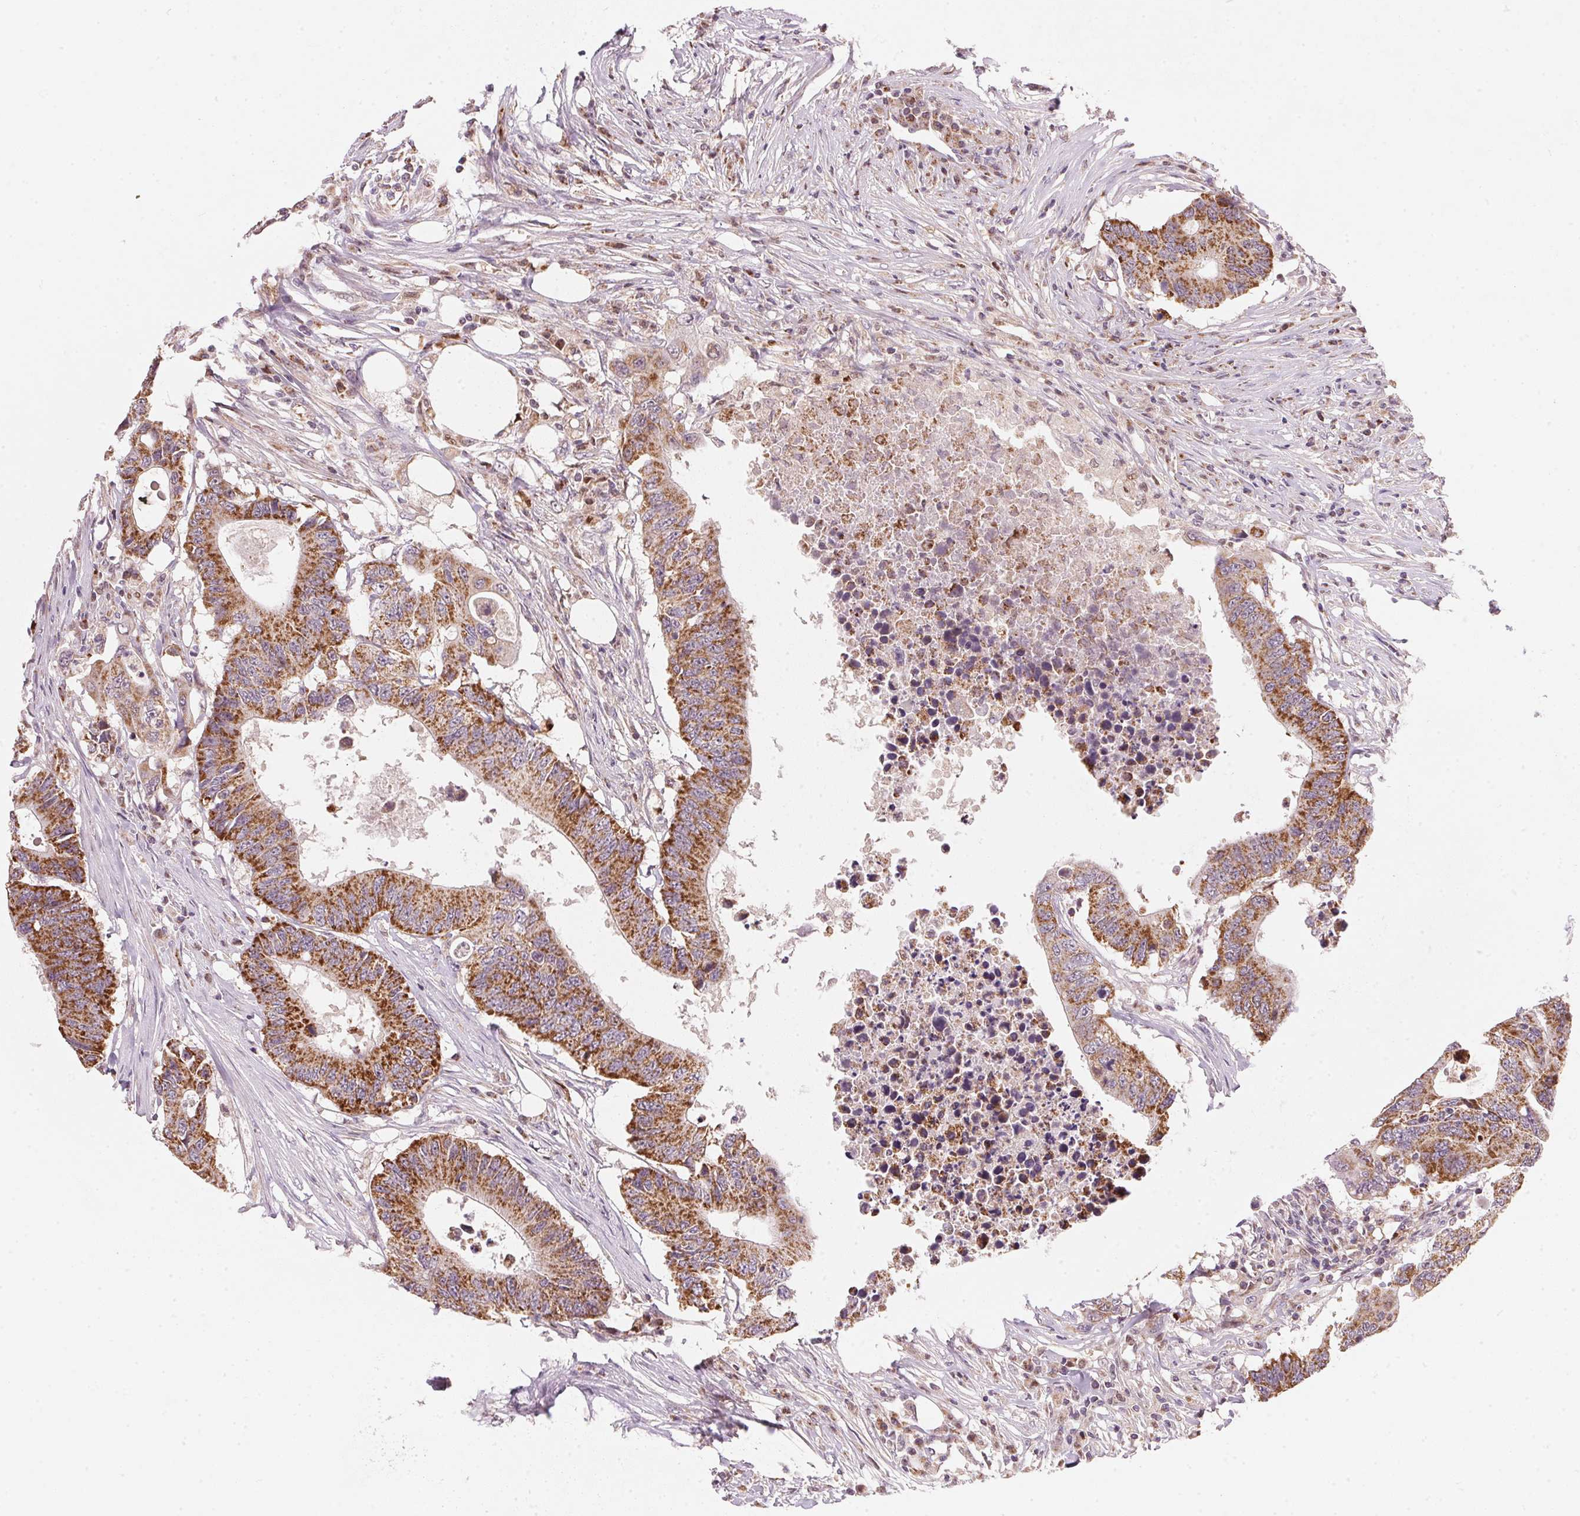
{"staining": {"intensity": "strong", "quantity": ">75%", "location": "cytoplasmic/membranous"}, "tissue": "colorectal cancer", "cell_type": "Tumor cells", "image_type": "cancer", "snomed": [{"axis": "morphology", "description": "Adenocarcinoma, NOS"}, {"axis": "topography", "description": "Colon"}], "caption": "A high-resolution histopathology image shows immunohistochemistry staining of colorectal cancer, which exhibits strong cytoplasmic/membranous positivity in about >75% of tumor cells.", "gene": "COQ7", "patient": {"sex": "male", "age": 71}}